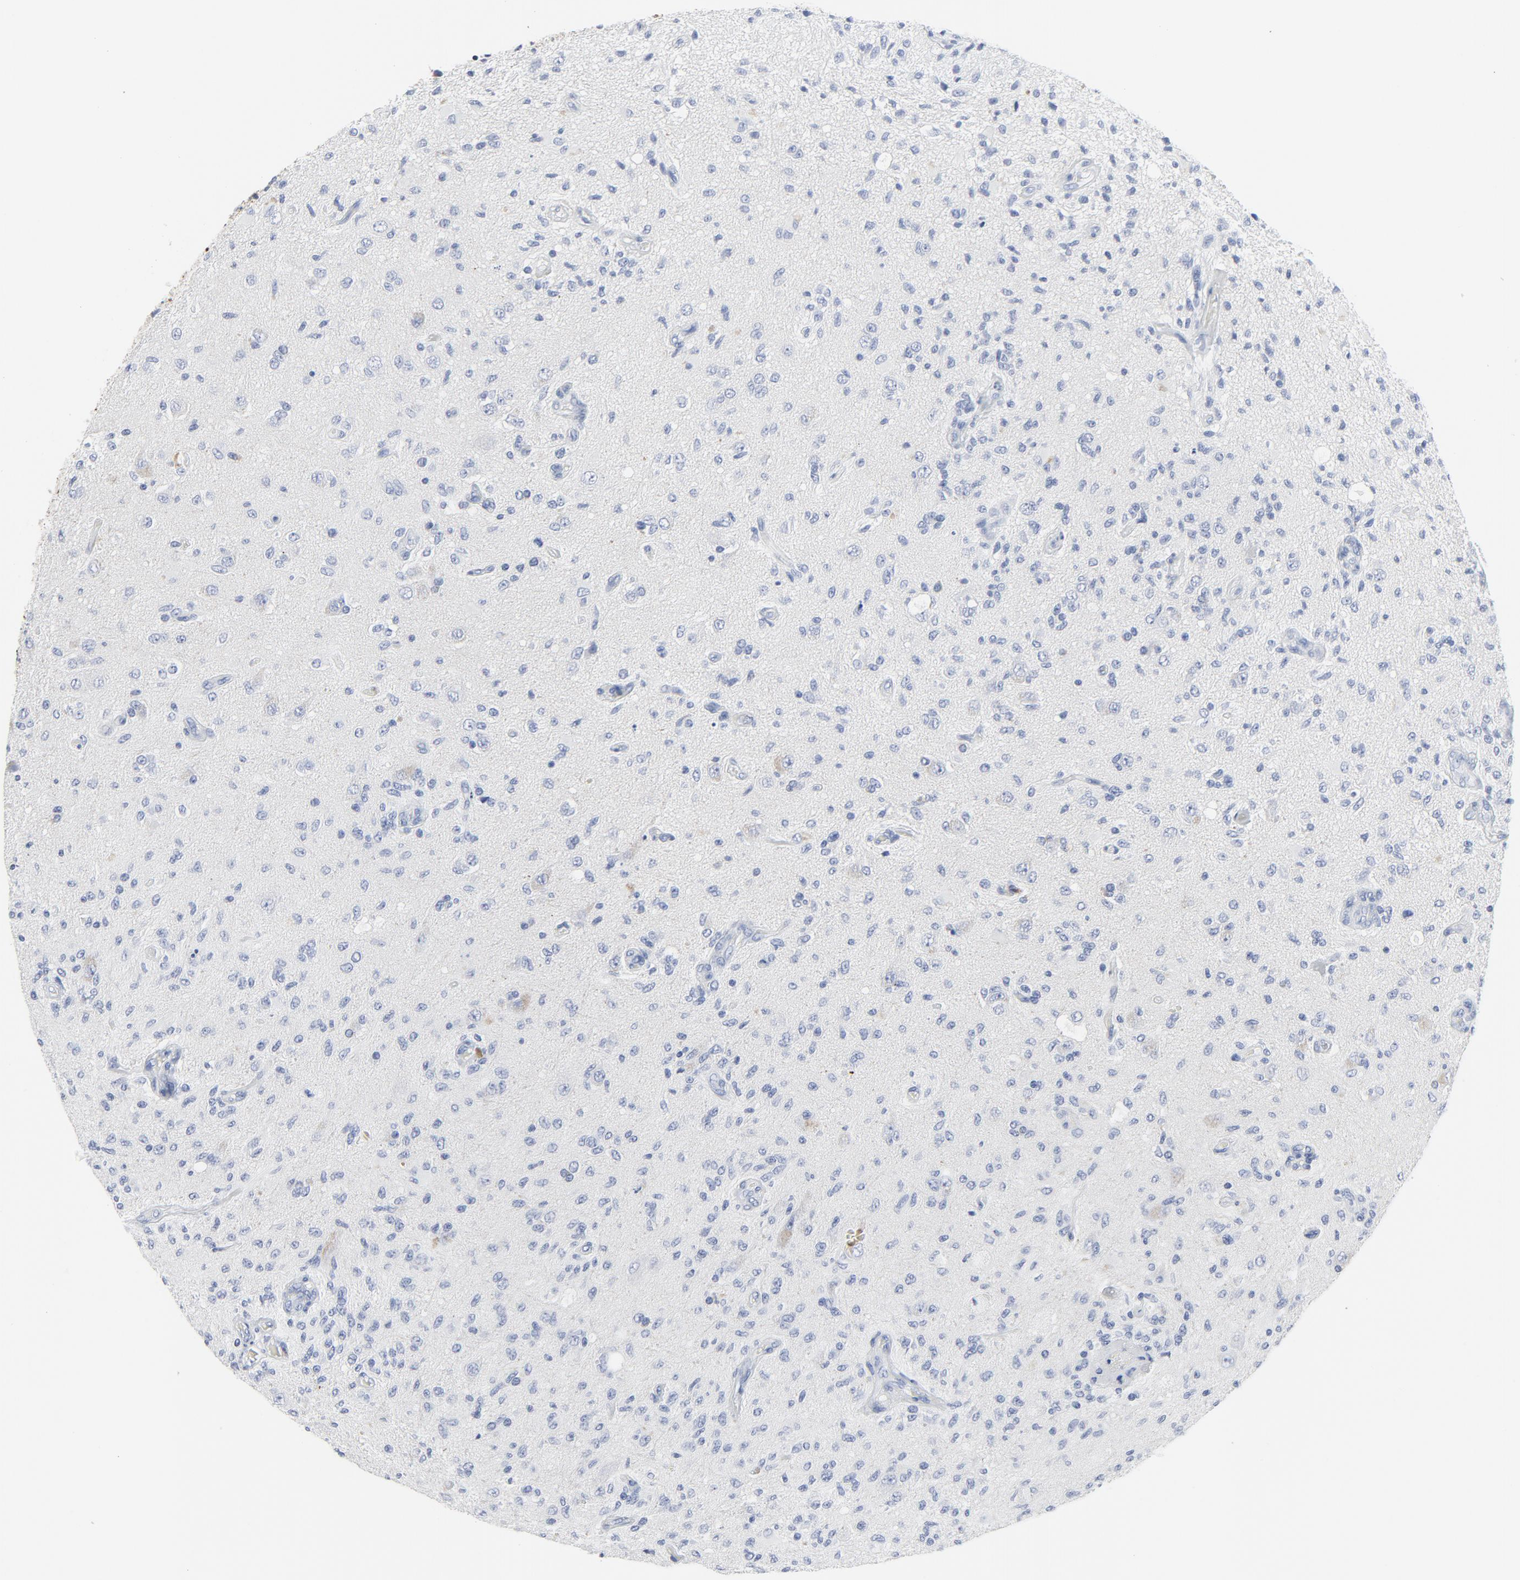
{"staining": {"intensity": "negative", "quantity": "none", "location": "none"}, "tissue": "glioma", "cell_type": "Tumor cells", "image_type": "cancer", "snomed": [{"axis": "morphology", "description": "Normal tissue, NOS"}, {"axis": "morphology", "description": "Glioma, malignant, High grade"}, {"axis": "topography", "description": "Cerebral cortex"}], "caption": "The micrograph reveals no significant staining in tumor cells of glioma. (DAB (3,3'-diaminobenzidine) IHC, high magnification).", "gene": "TUBB1", "patient": {"sex": "male", "age": 77}}